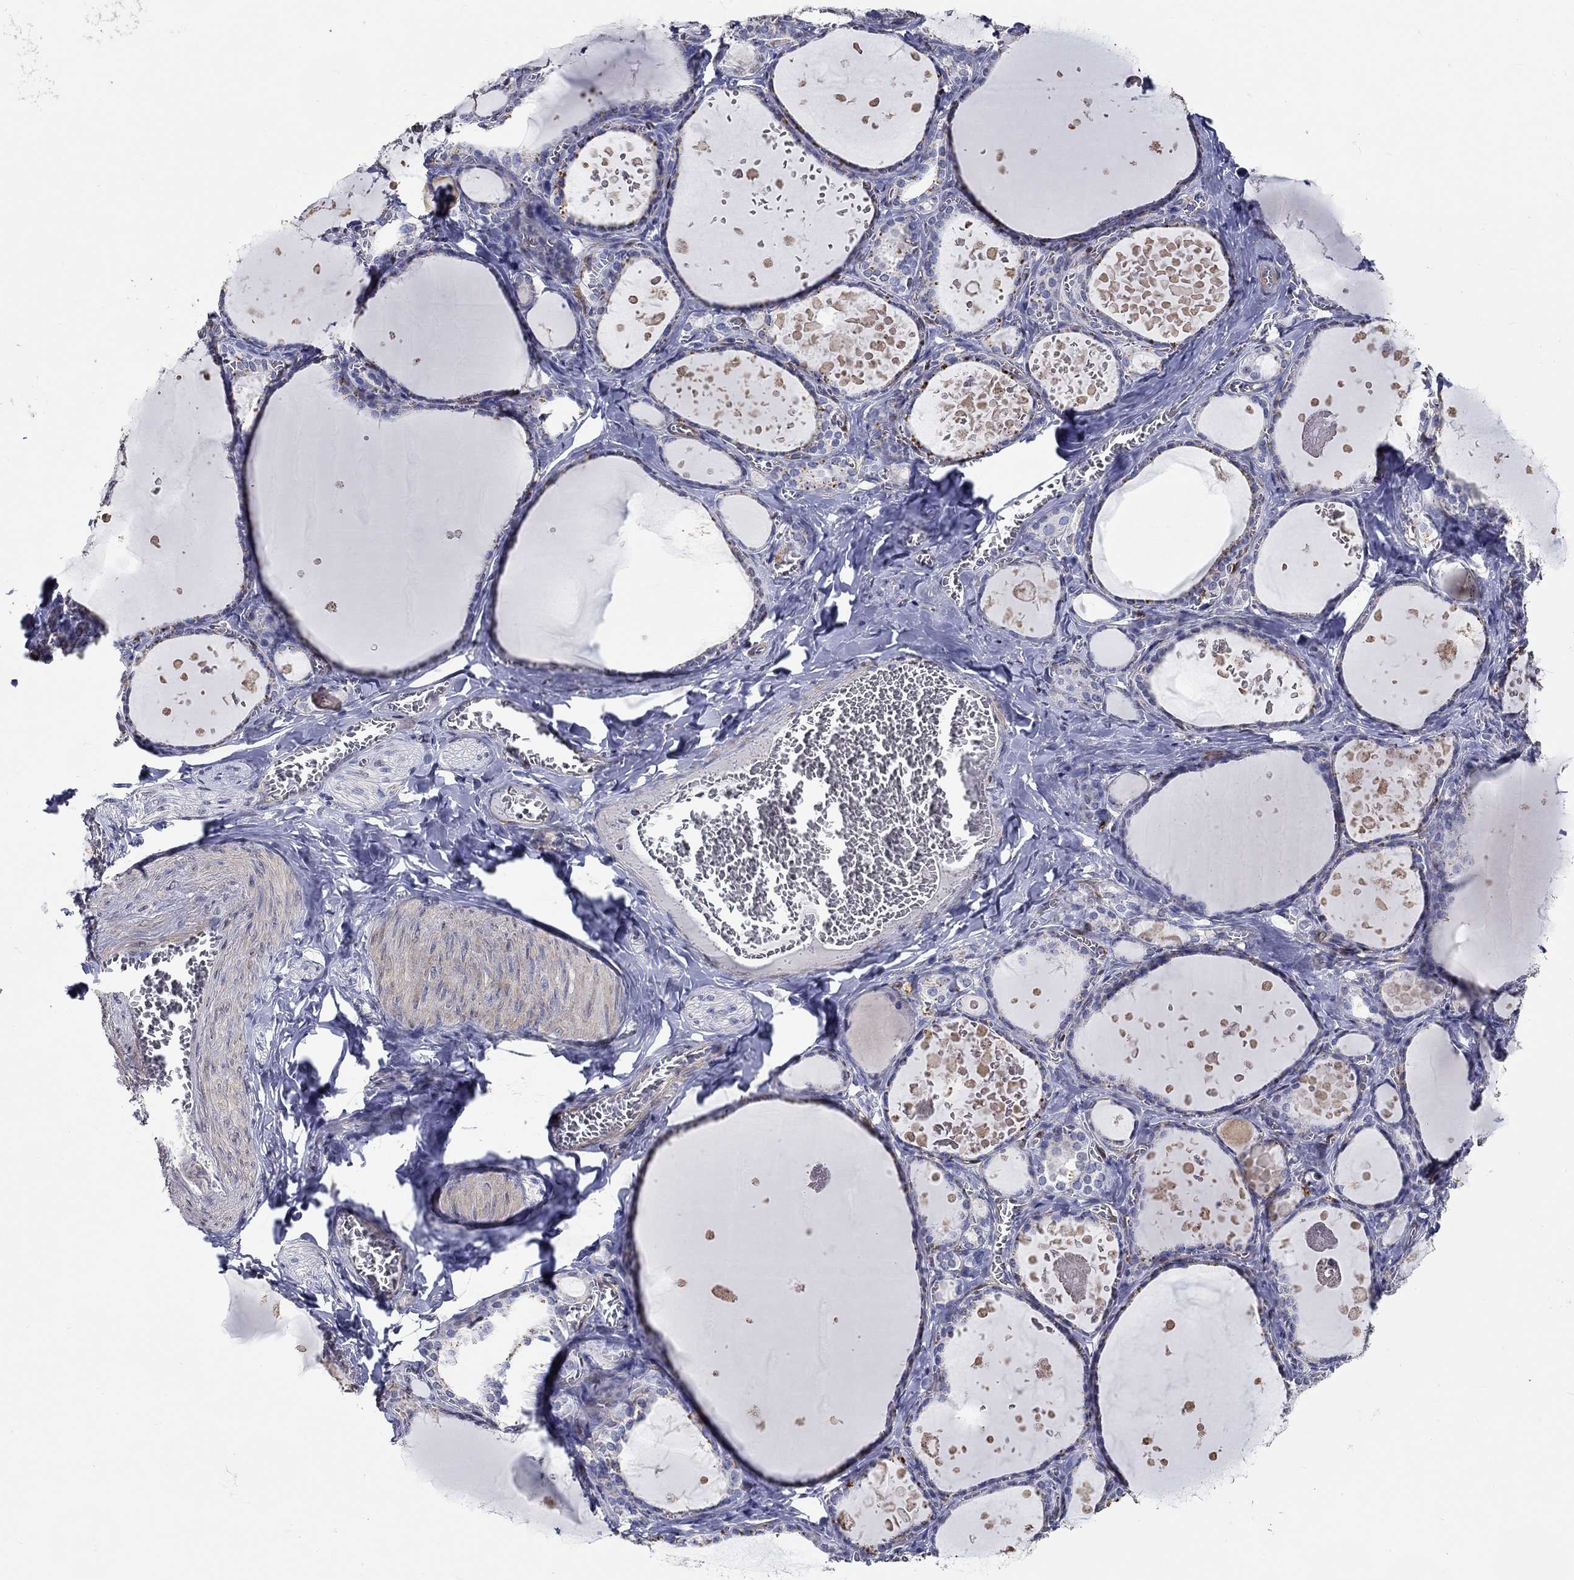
{"staining": {"intensity": "negative", "quantity": "none", "location": "none"}, "tissue": "thyroid gland", "cell_type": "Glandular cells", "image_type": "normal", "snomed": [{"axis": "morphology", "description": "Normal tissue, NOS"}, {"axis": "topography", "description": "Thyroid gland"}], "caption": "DAB immunohistochemical staining of benign human thyroid gland demonstrates no significant expression in glandular cells.", "gene": "PDE1B", "patient": {"sex": "female", "age": 56}}